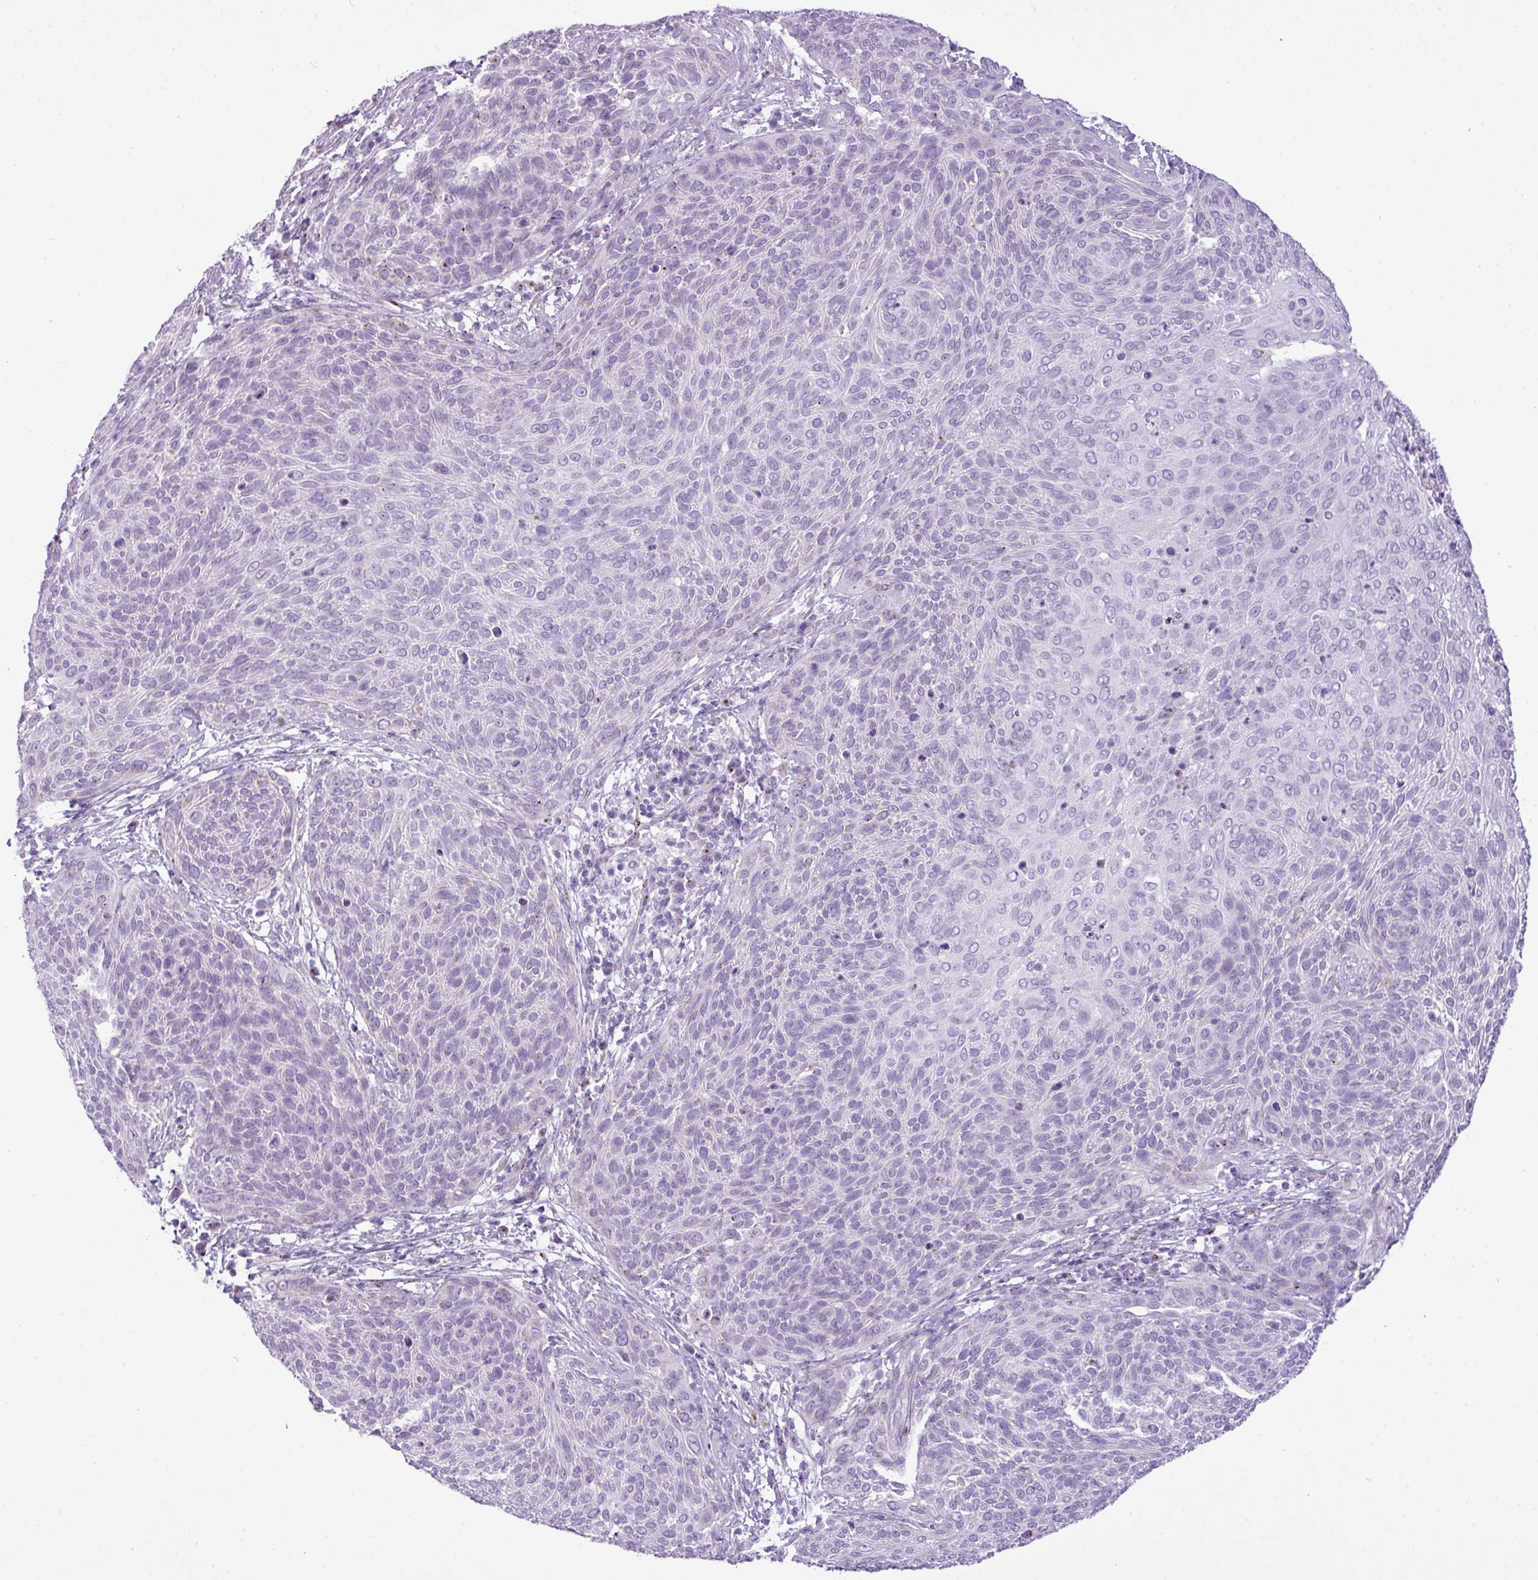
{"staining": {"intensity": "negative", "quantity": "none", "location": "none"}, "tissue": "cervical cancer", "cell_type": "Tumor cells", "image_type": "cancer", "snomed": [{"axis": "morphology", "description": "Squamous cell carcinoma, NOS"}, {"axis": "topography", "description": "Cervix"}], "caption": "Squamous cell carcinoma (cervical) was stained to show a protein in brown. There is no significant expression in tumor cells.", "gene": "FAM43A", "patient": {"sex": "female", "age": 31}}